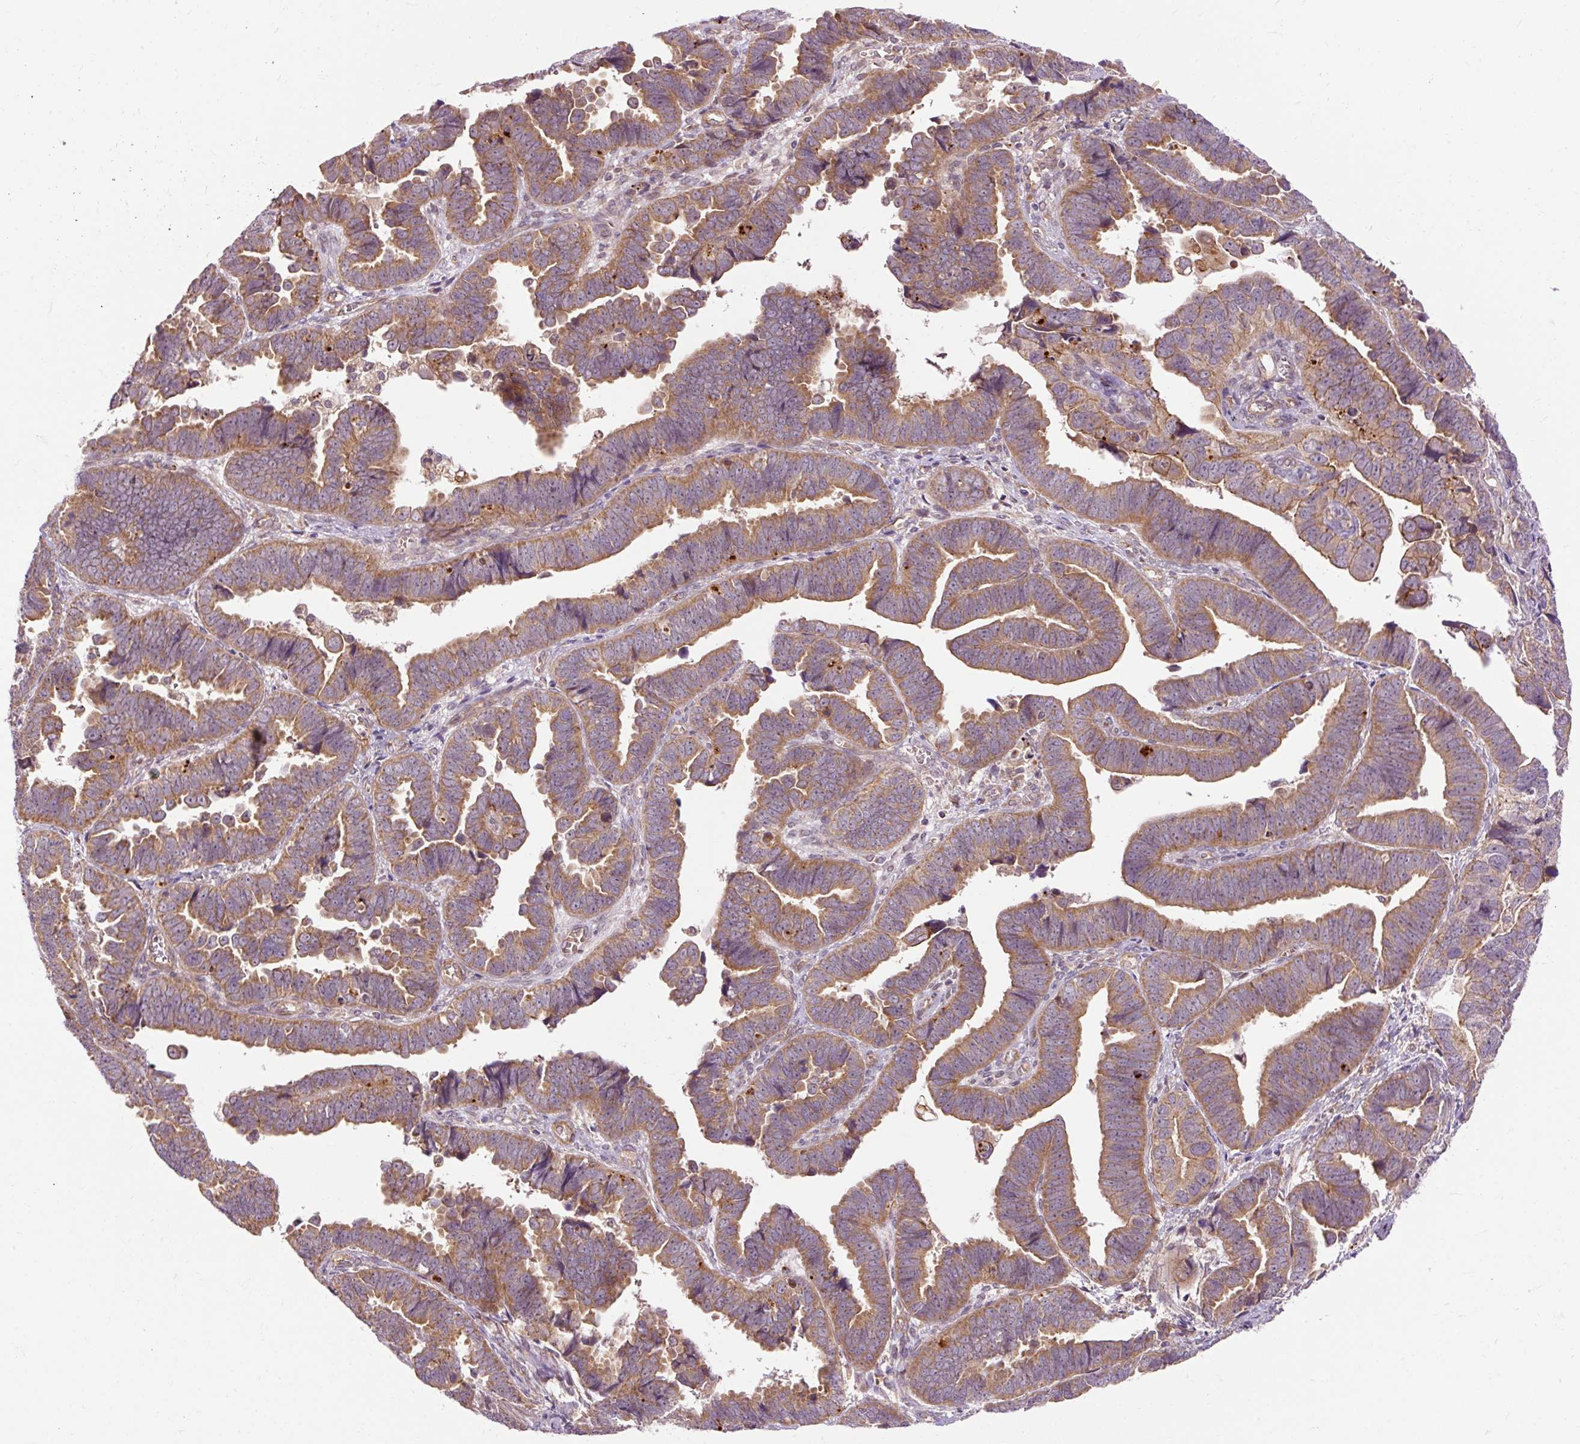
{"staining": {"intensity": "moderate", "quantity": ">75%", "location": "cytoplasmic/membranous"}, "tissue": "endometrial cancer", "cell_type": "Tumor cells", "image_type": "cancer", "snomed": [{"axis": "morphology", "description": "Adenocarcinoma, NOS"}, {"axis": "topography", "description": "Endometrium"}], "caption": "Endometrial cancer tissue displays moderate cytoplasmic/membranous positivity in approximately >75% of tumor cells, visualized by immunohistochemistry. (Brightfield microscopy of DAB IHC at high magnification).", "gene": "RIPOR3", "patient": {"sex": "female", "age": 75}}